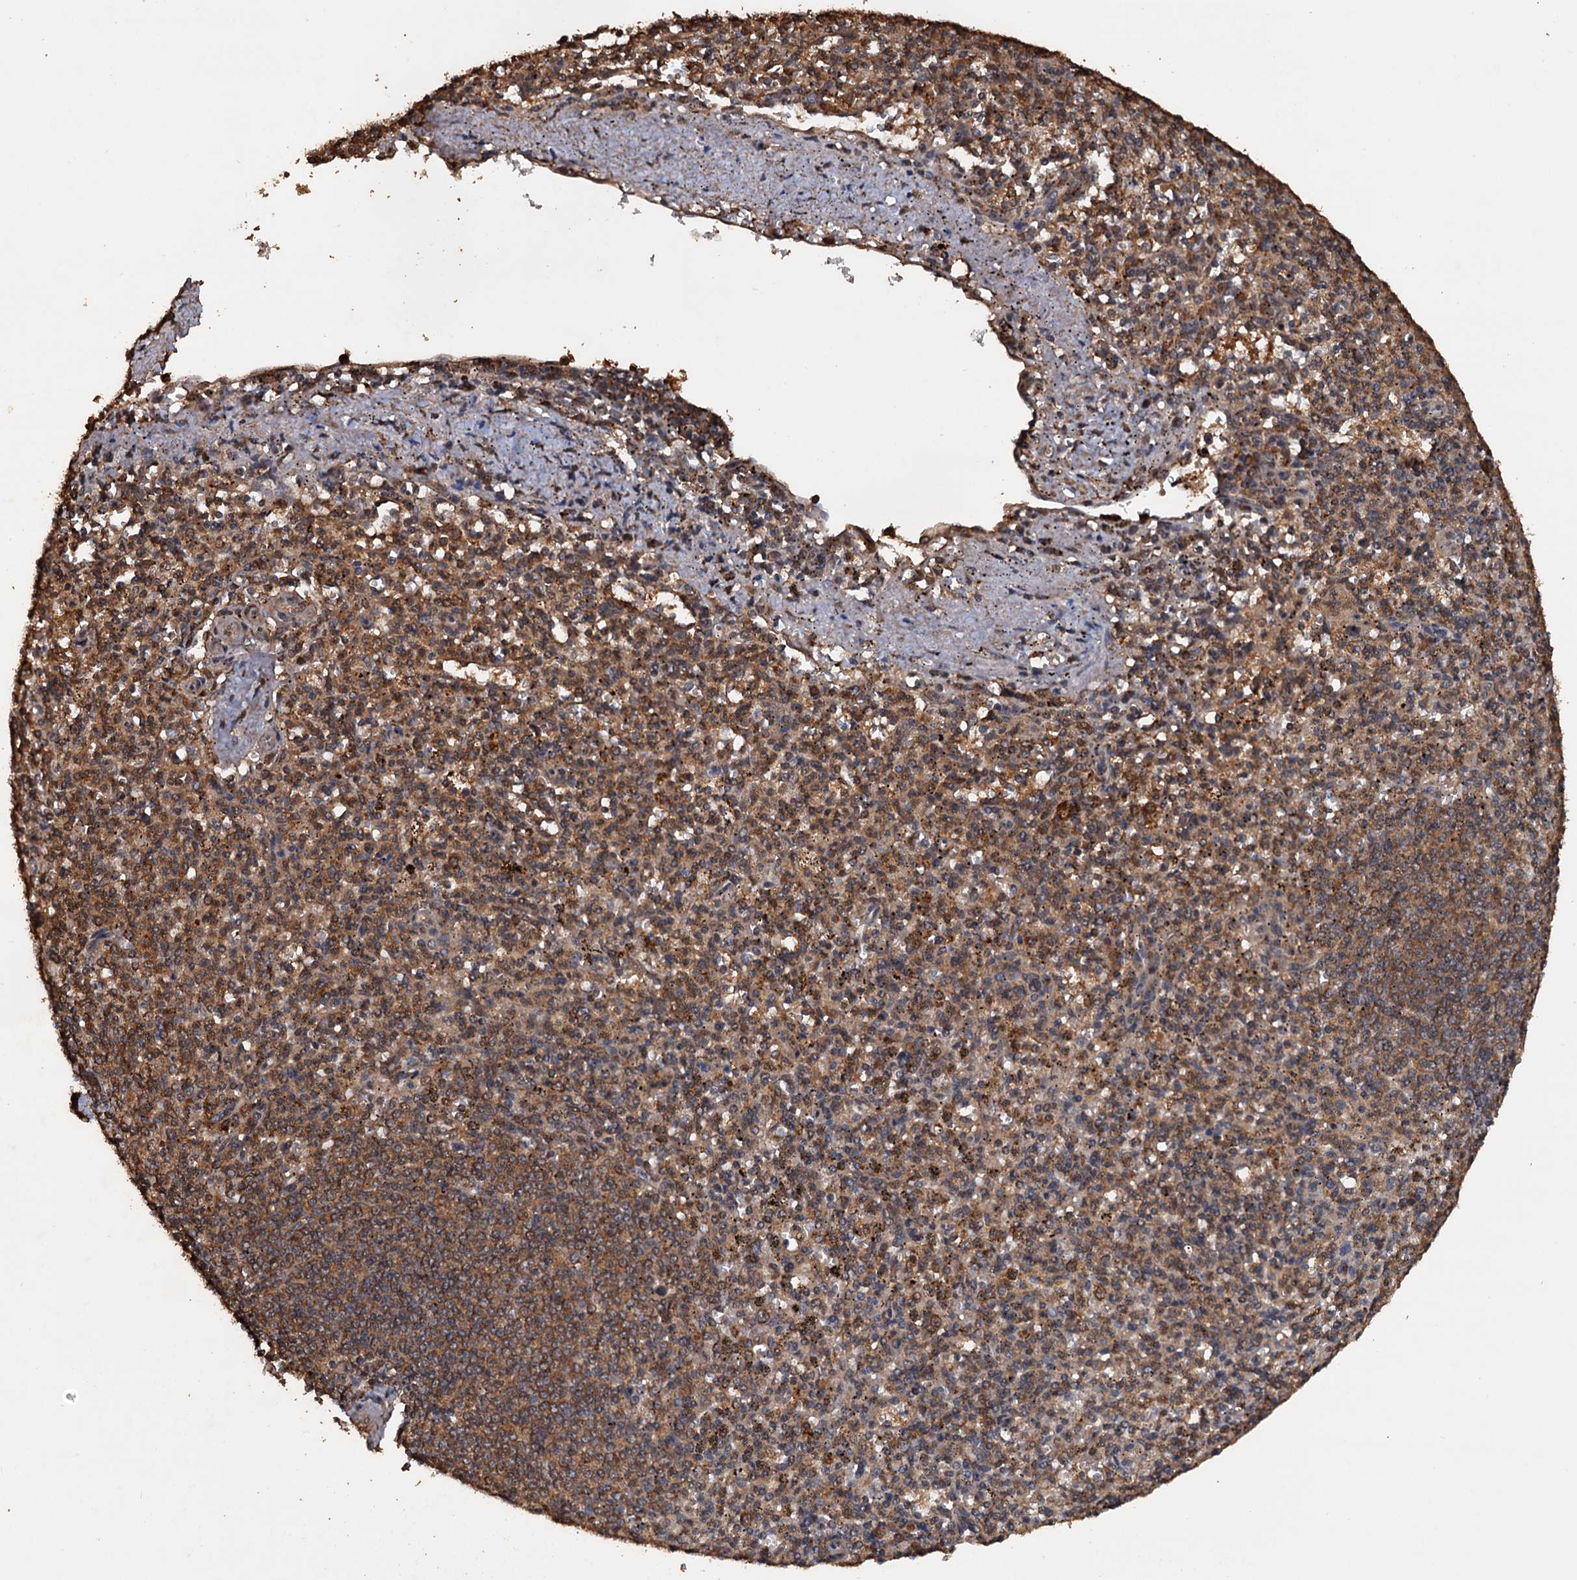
{"staining": {"intensity": "moderate", "quantity": "25%-75%", "location": "cytoplasmic/membranous"}, "tissue": "spleen", "cell_type": "Cells in red pulp", "image_type": "normal", "snomed": [{"axis": "morphology", "description": "Normal tissue, NOS"}, {"axis": "topography", "description": "Spleen"}], "caption": "DAB (3,3'-diaminobenzidine) immunohistochemical staining of unremarkable human spleen reveals moderate cytoplasmic/membranous protein expression in about 25%-75% of cells in red pulp.", "gene": "PSMD9", "patient": {"sex": "male", "age": 72}}